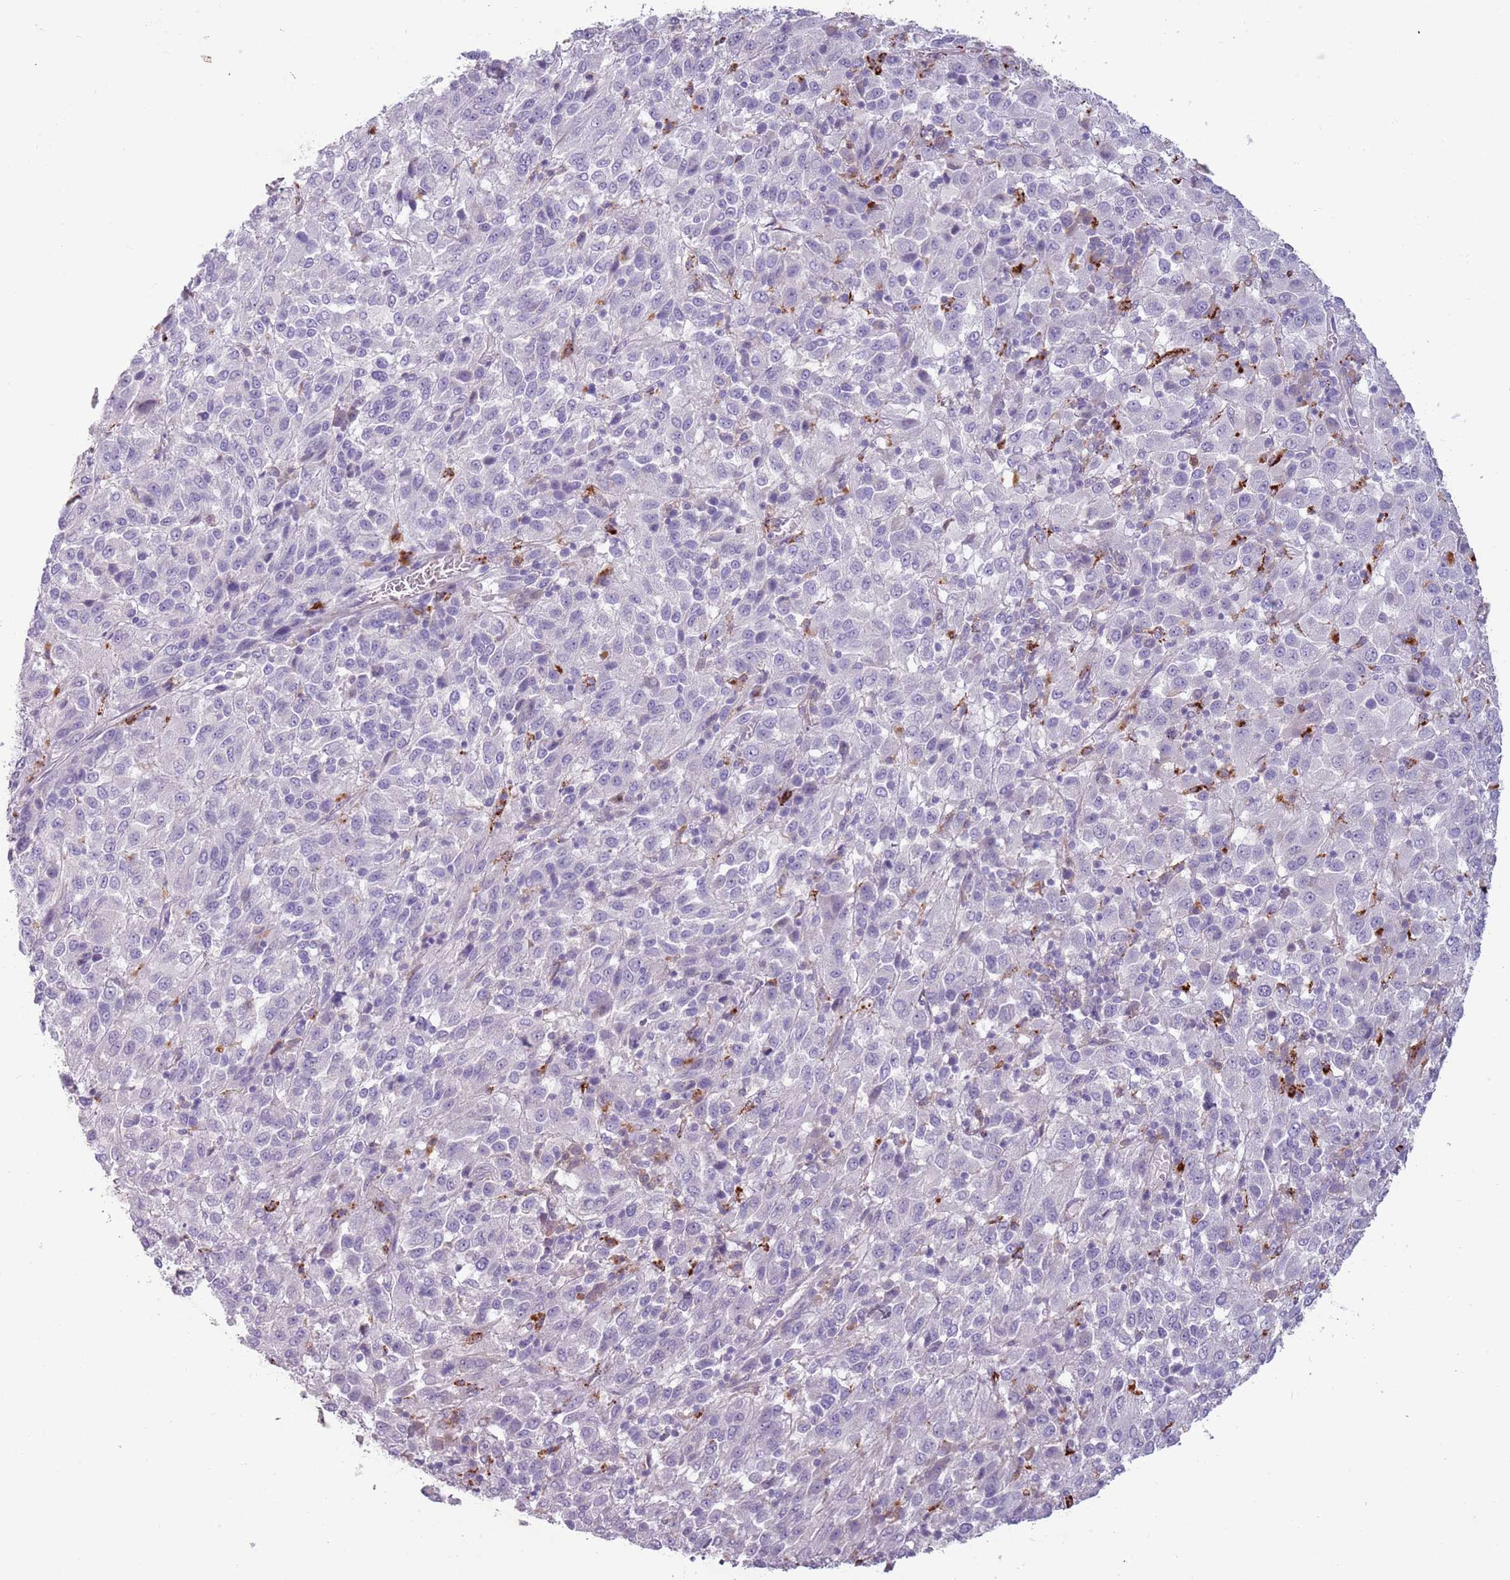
{"staining": {"intensity": "negative", "quantity": "none", "location": "none"}, "tissue": "melanoma", "cell_type": "Tumor cells", "image_type": "cancer", "snomed": [{"axis": "morphology", "description": "Malignant melanoma, Metastatic site"}, {"axis": "topography", "description": "Lung"}], "caption": "DAB (3,3'-diaminobenzidine) immunohistochemical staining of malignant melanoma (metastatic site) shows no significant expression in tumor cells.", "gene": "NWD2", "patient": {"sex": "male", "age": 64}}